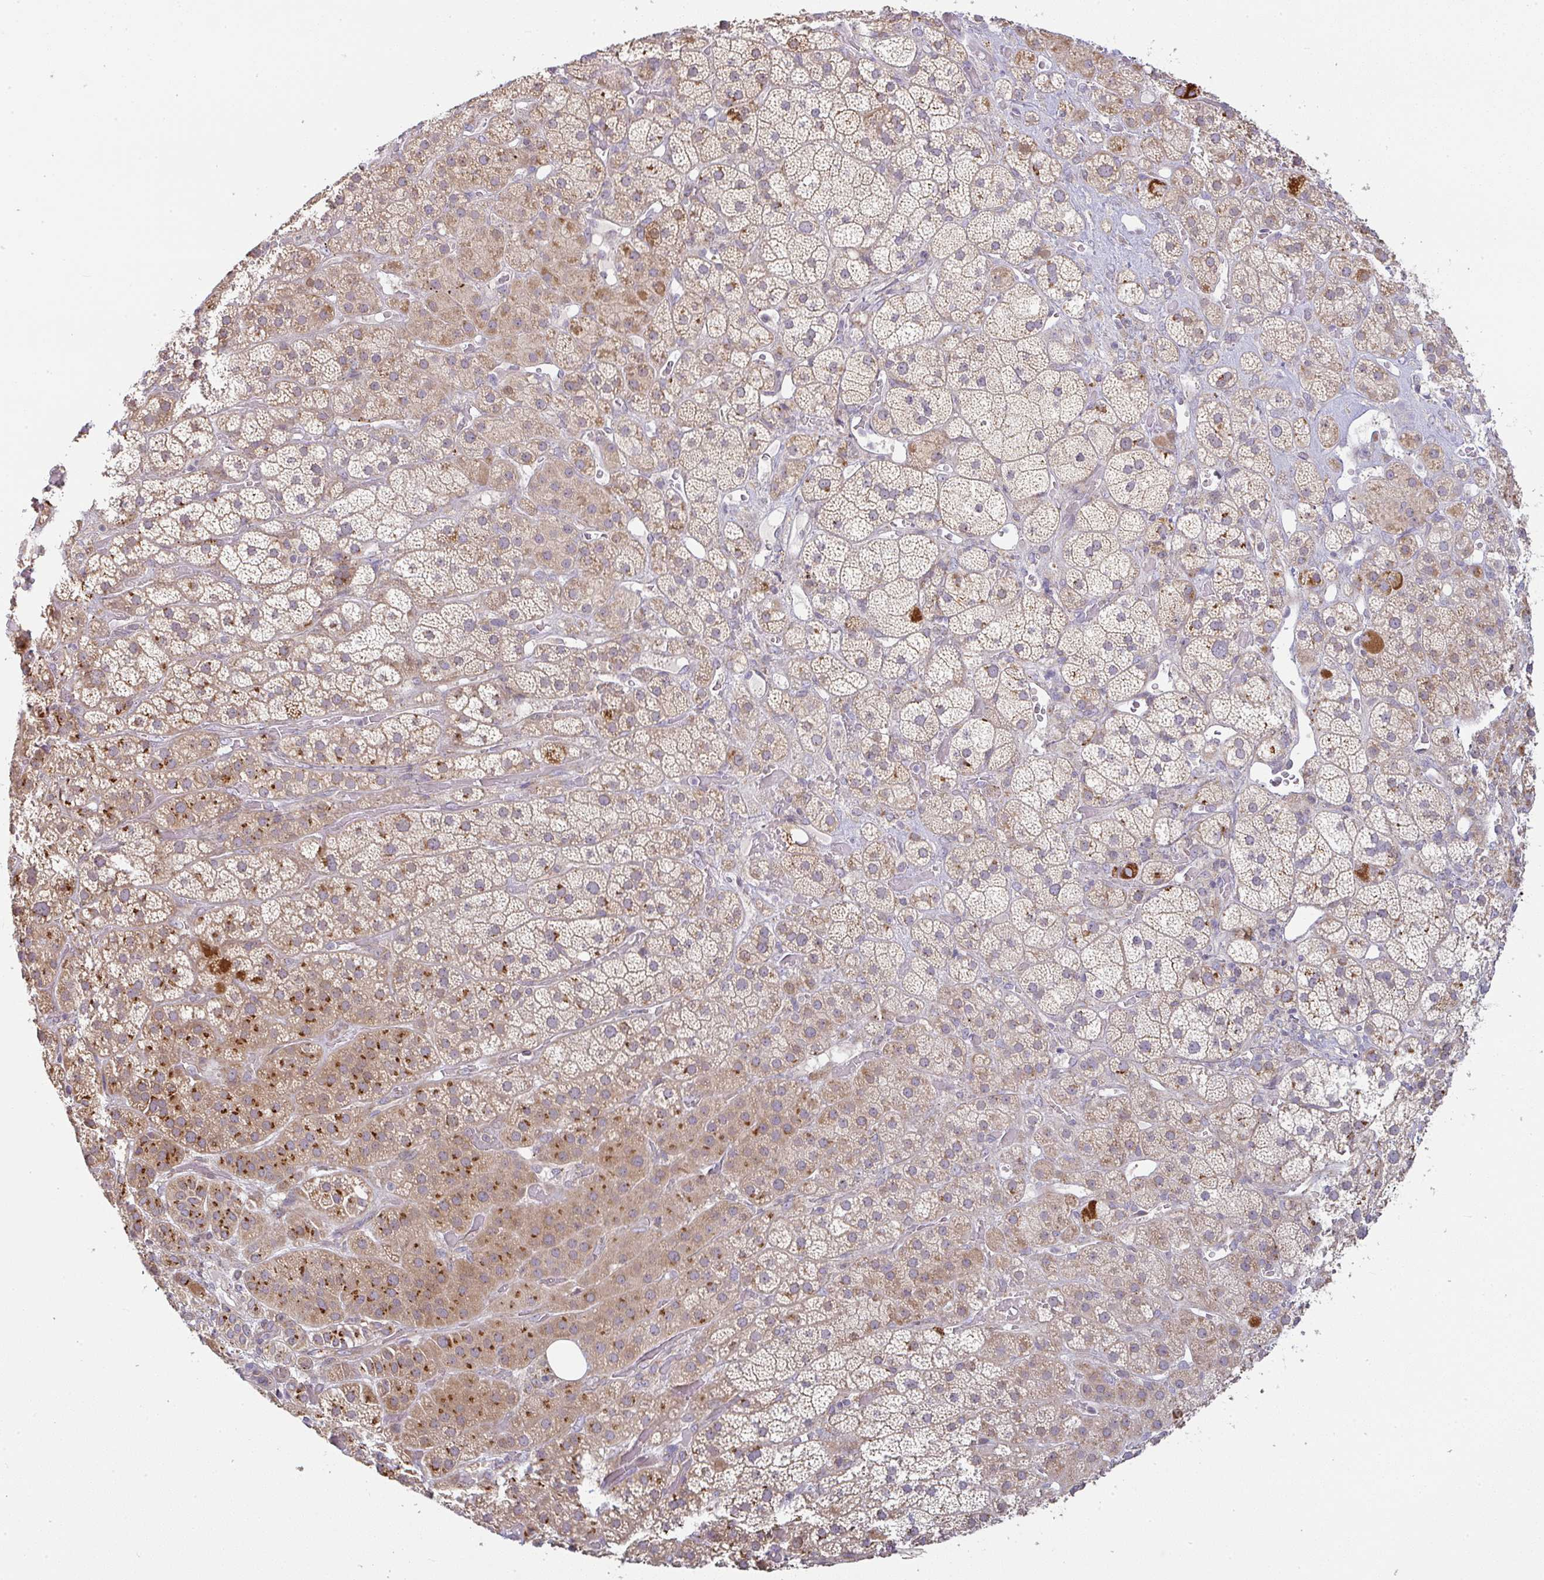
{"staining": {"intensity": "strong", "quantity": "25%-75%", "location": "cytoplasmic/membranous"}, "tissue": "adrenal gland", "cell_type": "Glandular cells", "image_type": "normal", "snomed": [{"axis": "morphology", "description": "Normal tissue, NOS"}, {"axis": "topography", "description": "Adrenal gland"}], "caption": "Immunohistochemistry (DAB) staining of normal adrenal gland exhibits strong cytoplasmic/membranous protein staining in about 25%-75% of glandular cells. Nuclei are stained in blue.", "gene": "MOB1A", "patient": {"sex": "male", "age": 57}}